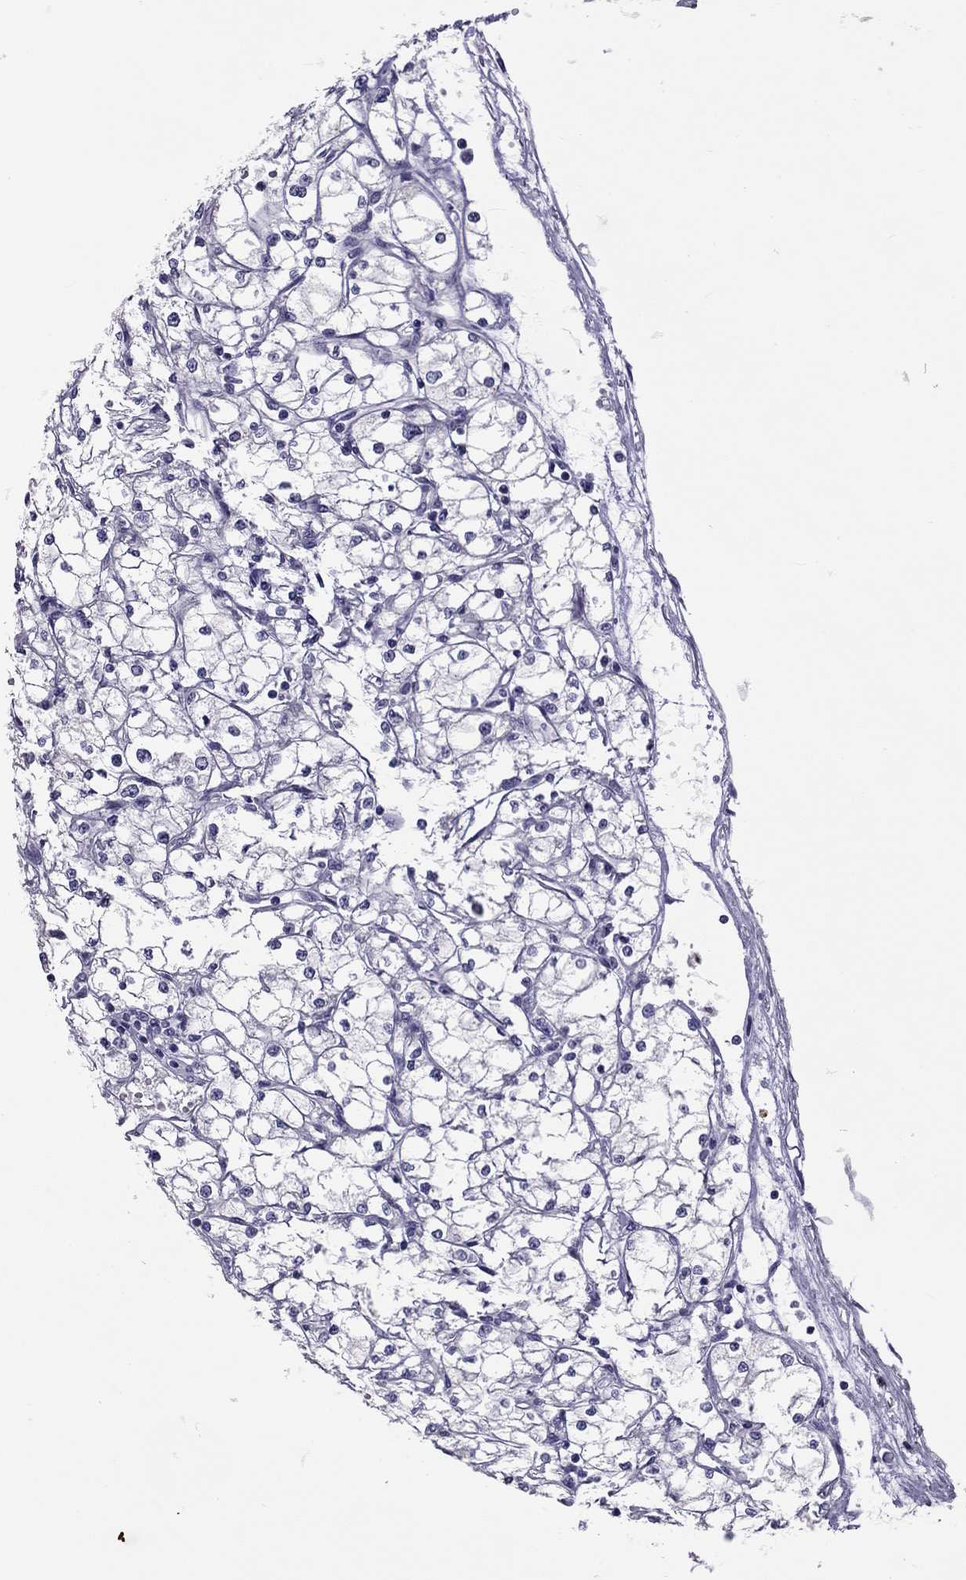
{"staining": {"intensity": "negative", "quantity": "none", "location": "none"}, "tissue": "renal cancer", "cell_type": "Tumor cells", "image_type": "cancer", "snomed": [{"axis": "morphology", "description": "Adenocarcinoma, NOS"}, {"axis": "topography", "description": "Kidney"}], "caption": "Immunohistochemistry of renal adenocarcinoma shows no positivity in tumor cells.", "gene": "PPP1R3A", "patient": {"sex": "male", "age": 67}}